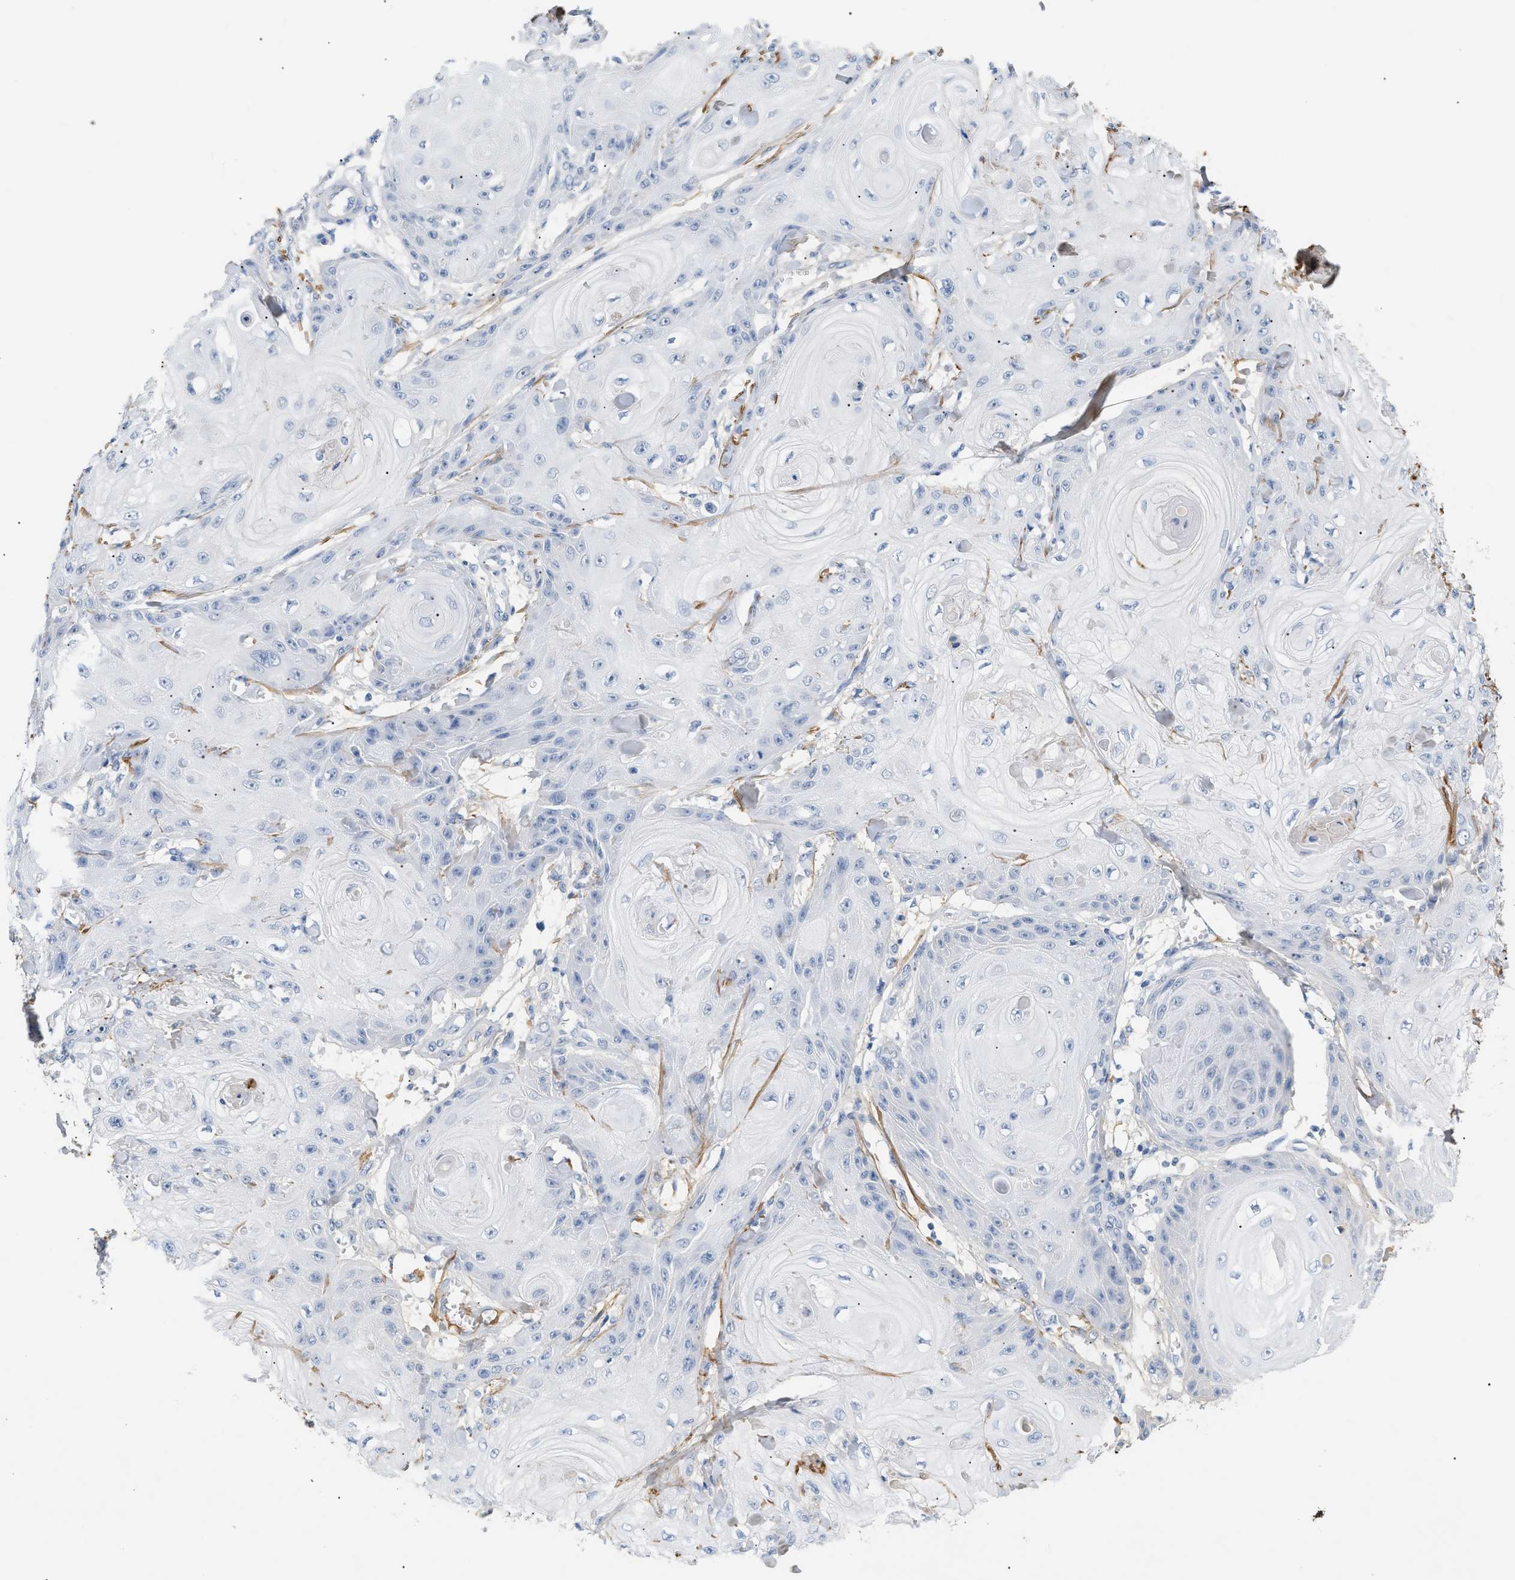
{"staining": {"intensity": "negative", "quantity": "none", "location": "none"}, "tissue": "skin cancer", "cell_type": "Tumor cells", "image_type": "cancer", "snomed": [{"axis": "morphology", "description": "Squamous cell carcinoma, NOS"}, {"axis": "topography", "description": "Skin"}], "caption": "Tumor cells are negative for protein expression in human squamous cell carcinoma (skin).", "gene": "CFH", "patient": {"sex": "male", "age": 74}}